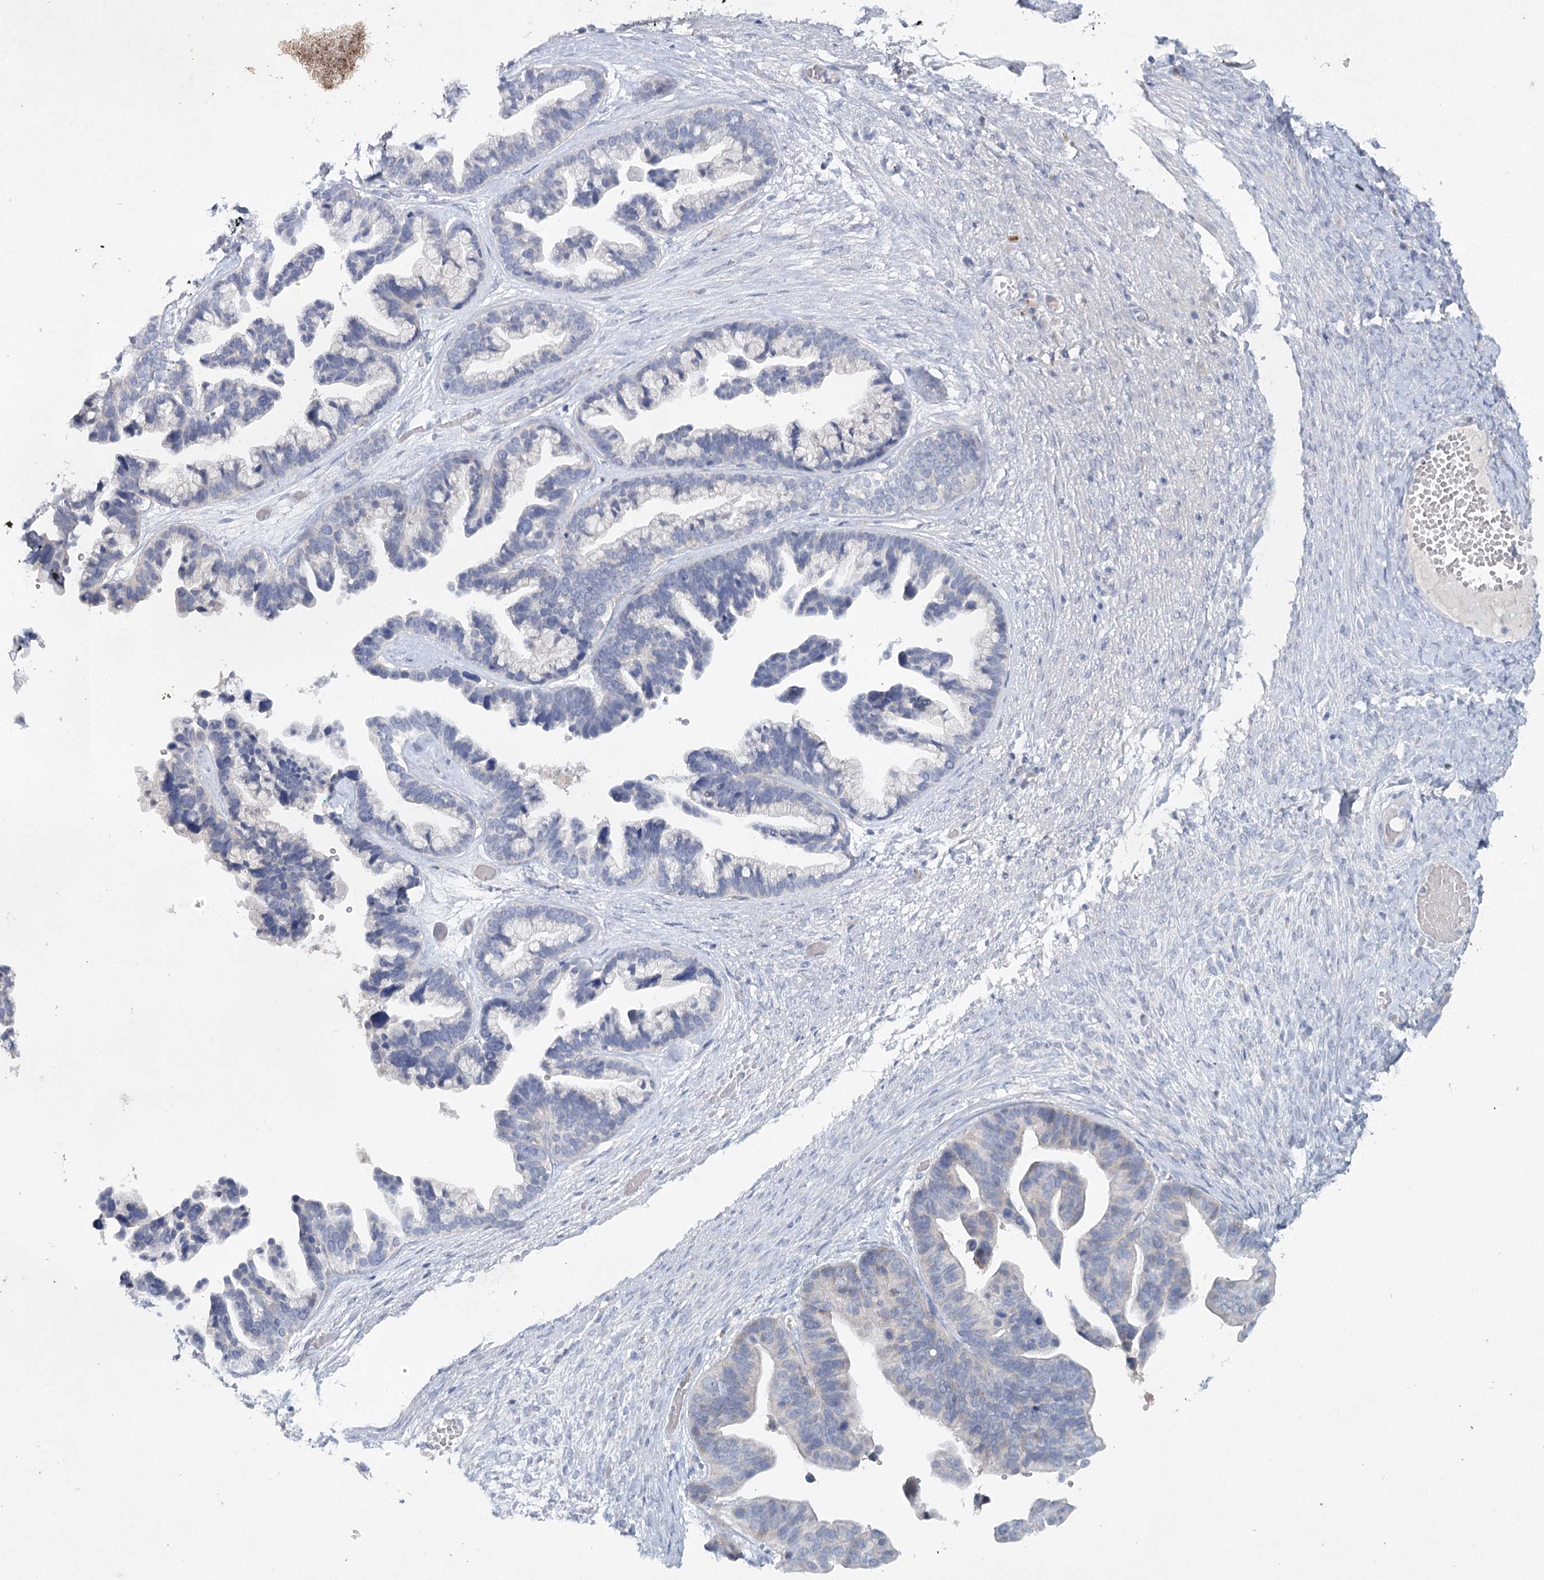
{"staining": {"intensity": "negative", "quantity": "none", "location": "none"}, "tissue": "ovarian cancer", "cell_type": "Tumor cells", "image_type": "cancer", "snomed": [{"axis": "morphology", "description": "Cystadenocarcinoma, serous, NOS"}, {"axis": "topography", "description": "Ovary"}], "caption": "High power microscopy micrograph of an immunohistochemistry (IHC) photomicrograph of serous cystadenocarcinoma (ovarian), revealing no significant positivity in tumor cells. (Immunohistochemistry, brightfield microscopy, high magnification).", "gene": "MAP3K13", "patient": {"sex": "female", "age": 56}}